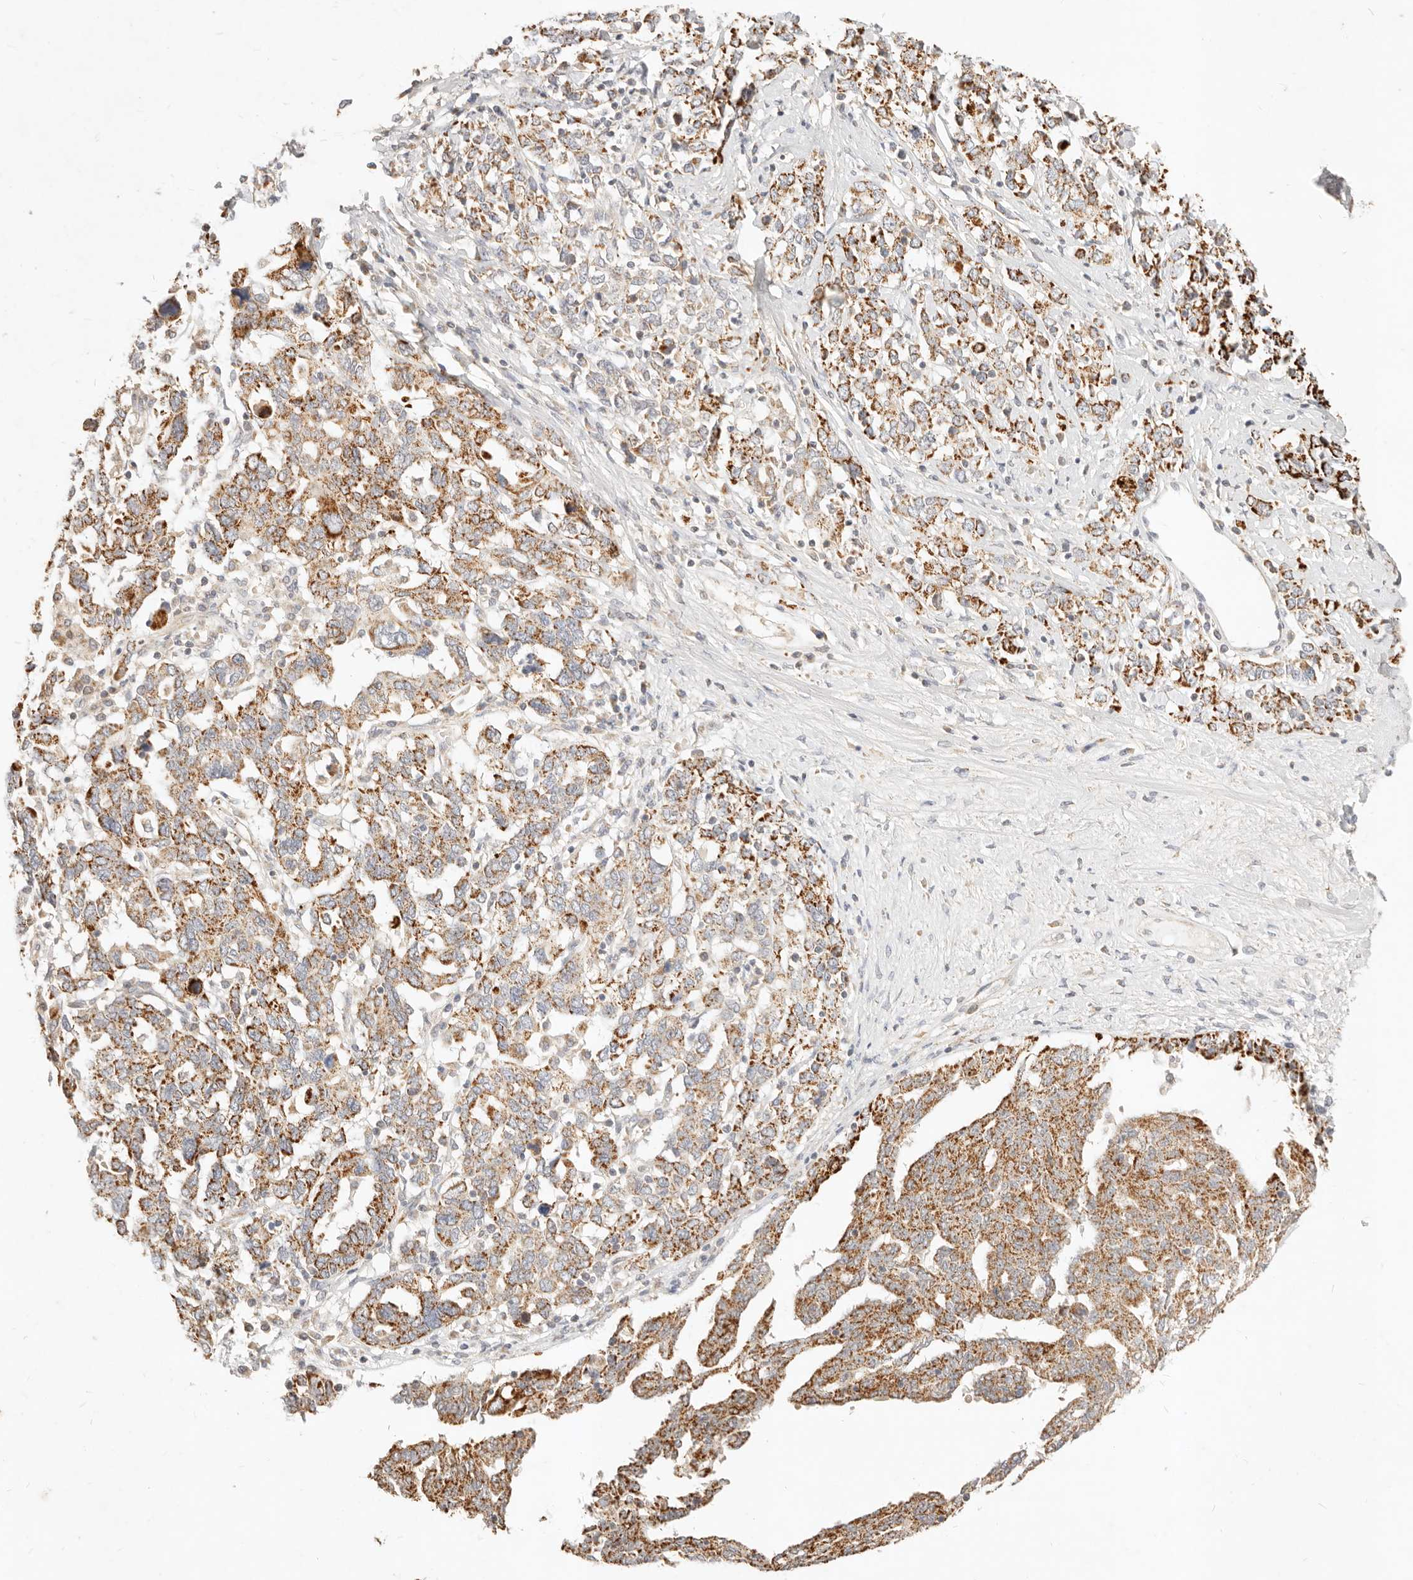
{"staining": {"intensity": "moderate", "quantity": ">75%", "location": "cytoplasmic/membranous"}, "tissue": "ovarian cancer", "cell_type": "Tumor cells", "image_type": "cancer", "snomed": [{"axis": "morphology", "description": "Carcinoma, endometroid"}, {"axis": "topography", "description": "Ovary"}], "caption": "Human ovarian cancer (endometroid carcinoma) stained with a brown dye displays moderate cytoplasmic/membranous positive positivity in approximately >75% of tumor cells.", "gene": "RUBCNL", "patient": {"sex": "female", "age": 62}}